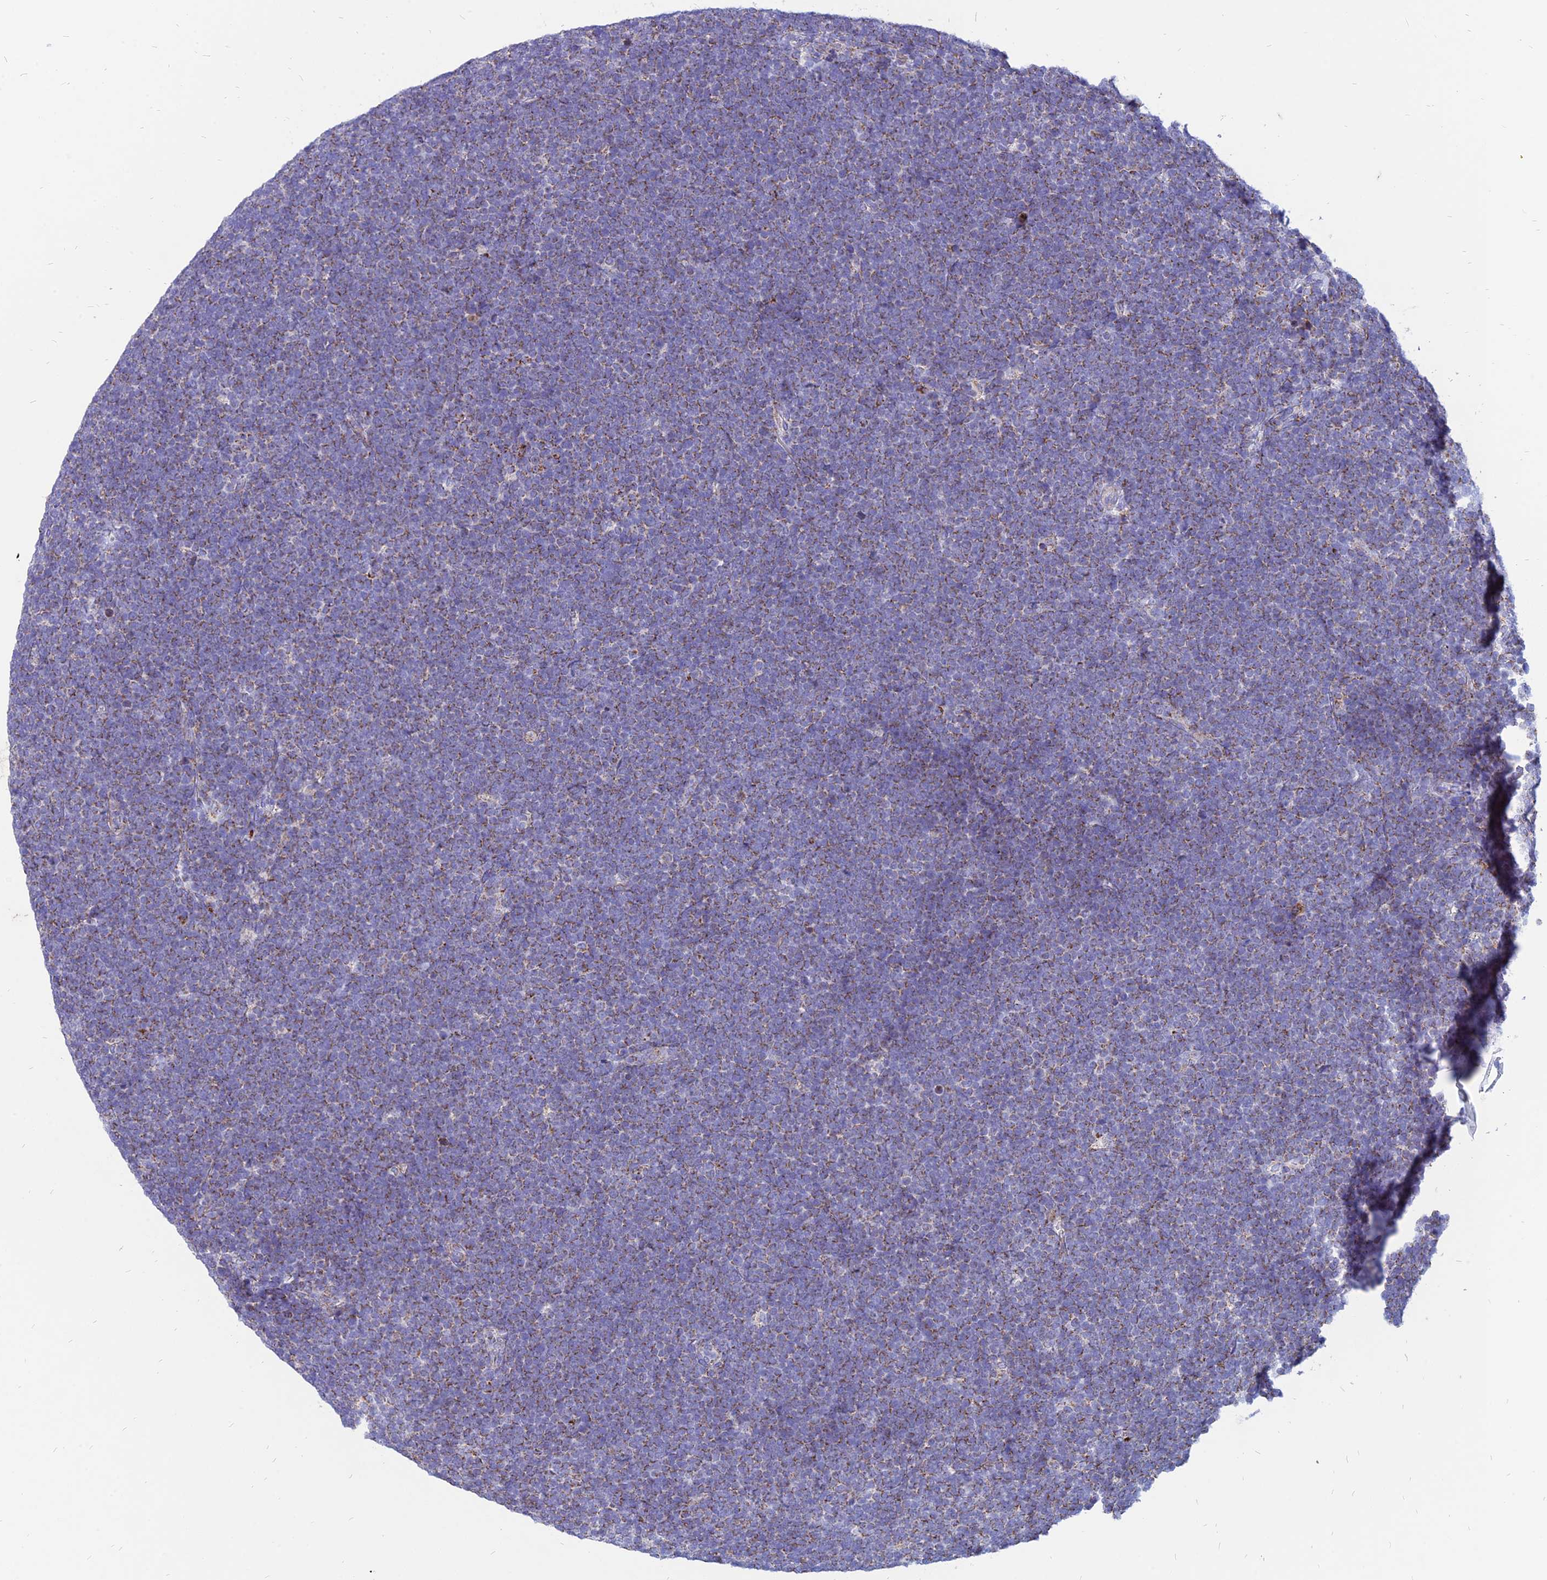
{"staining": {"intensity": "moderate", "quantity": "25%-75%", "location": "cytoplasmic/membranous"}, "tissue": "lymphoma", "cell_type": "Tumor cells", "image_type": "cancer", "snomed": [{"axis": "morphology", "description": "Malignant lymphoma, non-Hodgkin's type, High grade"}, {"axis": "topography", "description": "Lymph node"}], "caption": "High-magnification brightfield microscopy of malignant lymphoma, non-Hodgkin's type (high-grade) stained with DAB (brown) and counterstained with hematoxylin (blue). tumor cells exhibit moderate cytoplasmic/membranous expression is seen in about25%-75% of cells.", "gene": "PACC1", "patient": {"sex": "male", "age": 13}}